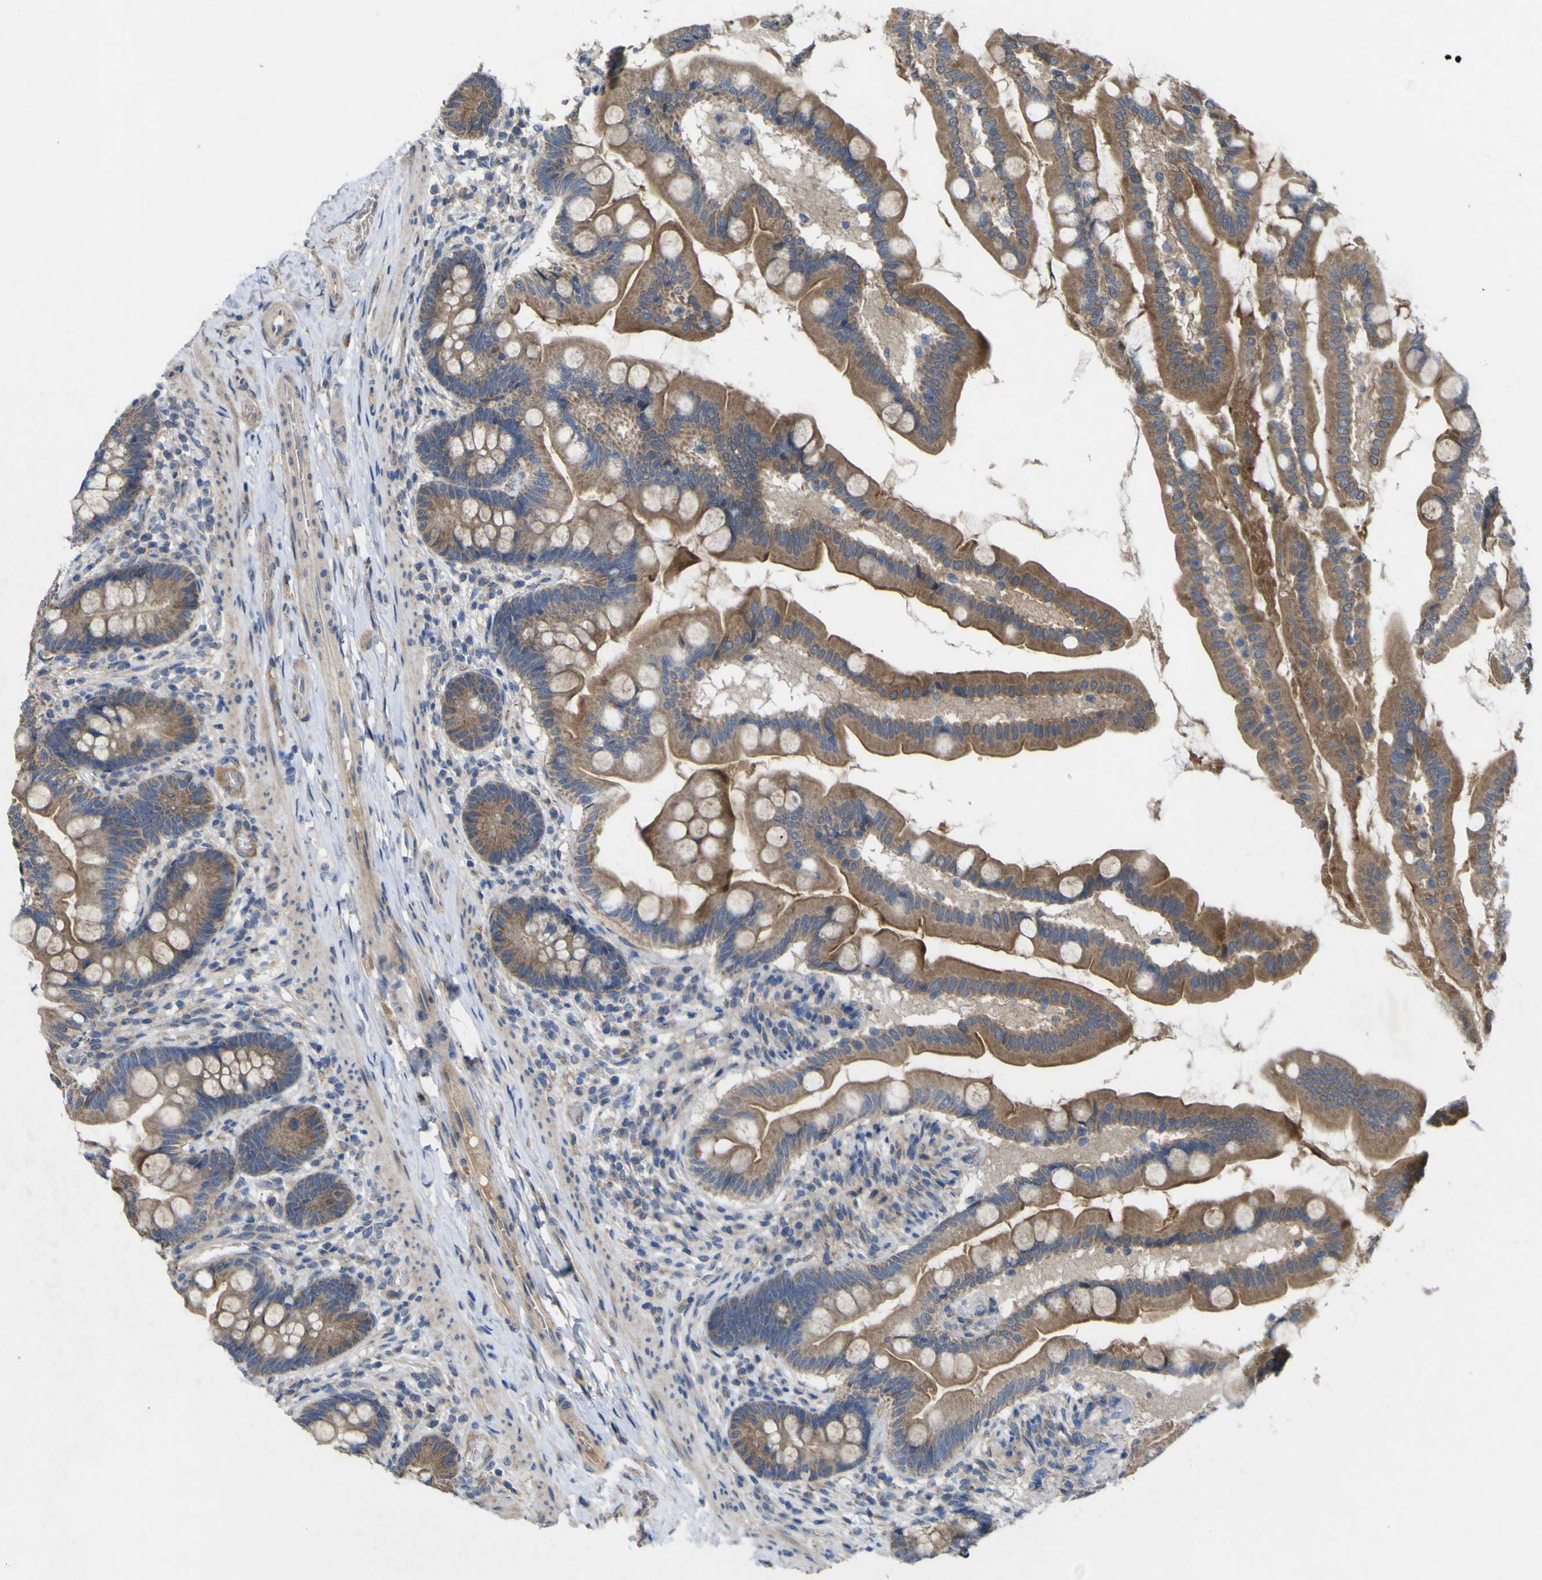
{"staining": {"intensity": "moderate", "quantity": ">75%", "location": "cytoplasmic/membranous"}, "tissue": "small intestine", "cell_type": "Glandular cells", "image_type": "normal", "snomed": [{"axis": "morphology", "description": "Normal tissue, NOS"}, {"axis": "topography", "description": "Small intestine"}], "caption": "A brown stain highlights moderate cytoplasmic/membranous positivity of a protein in glandular cells of unremarkable small intestine.", "gene": "IRAK2", "patient": {"sex": "female", "age": 56}}